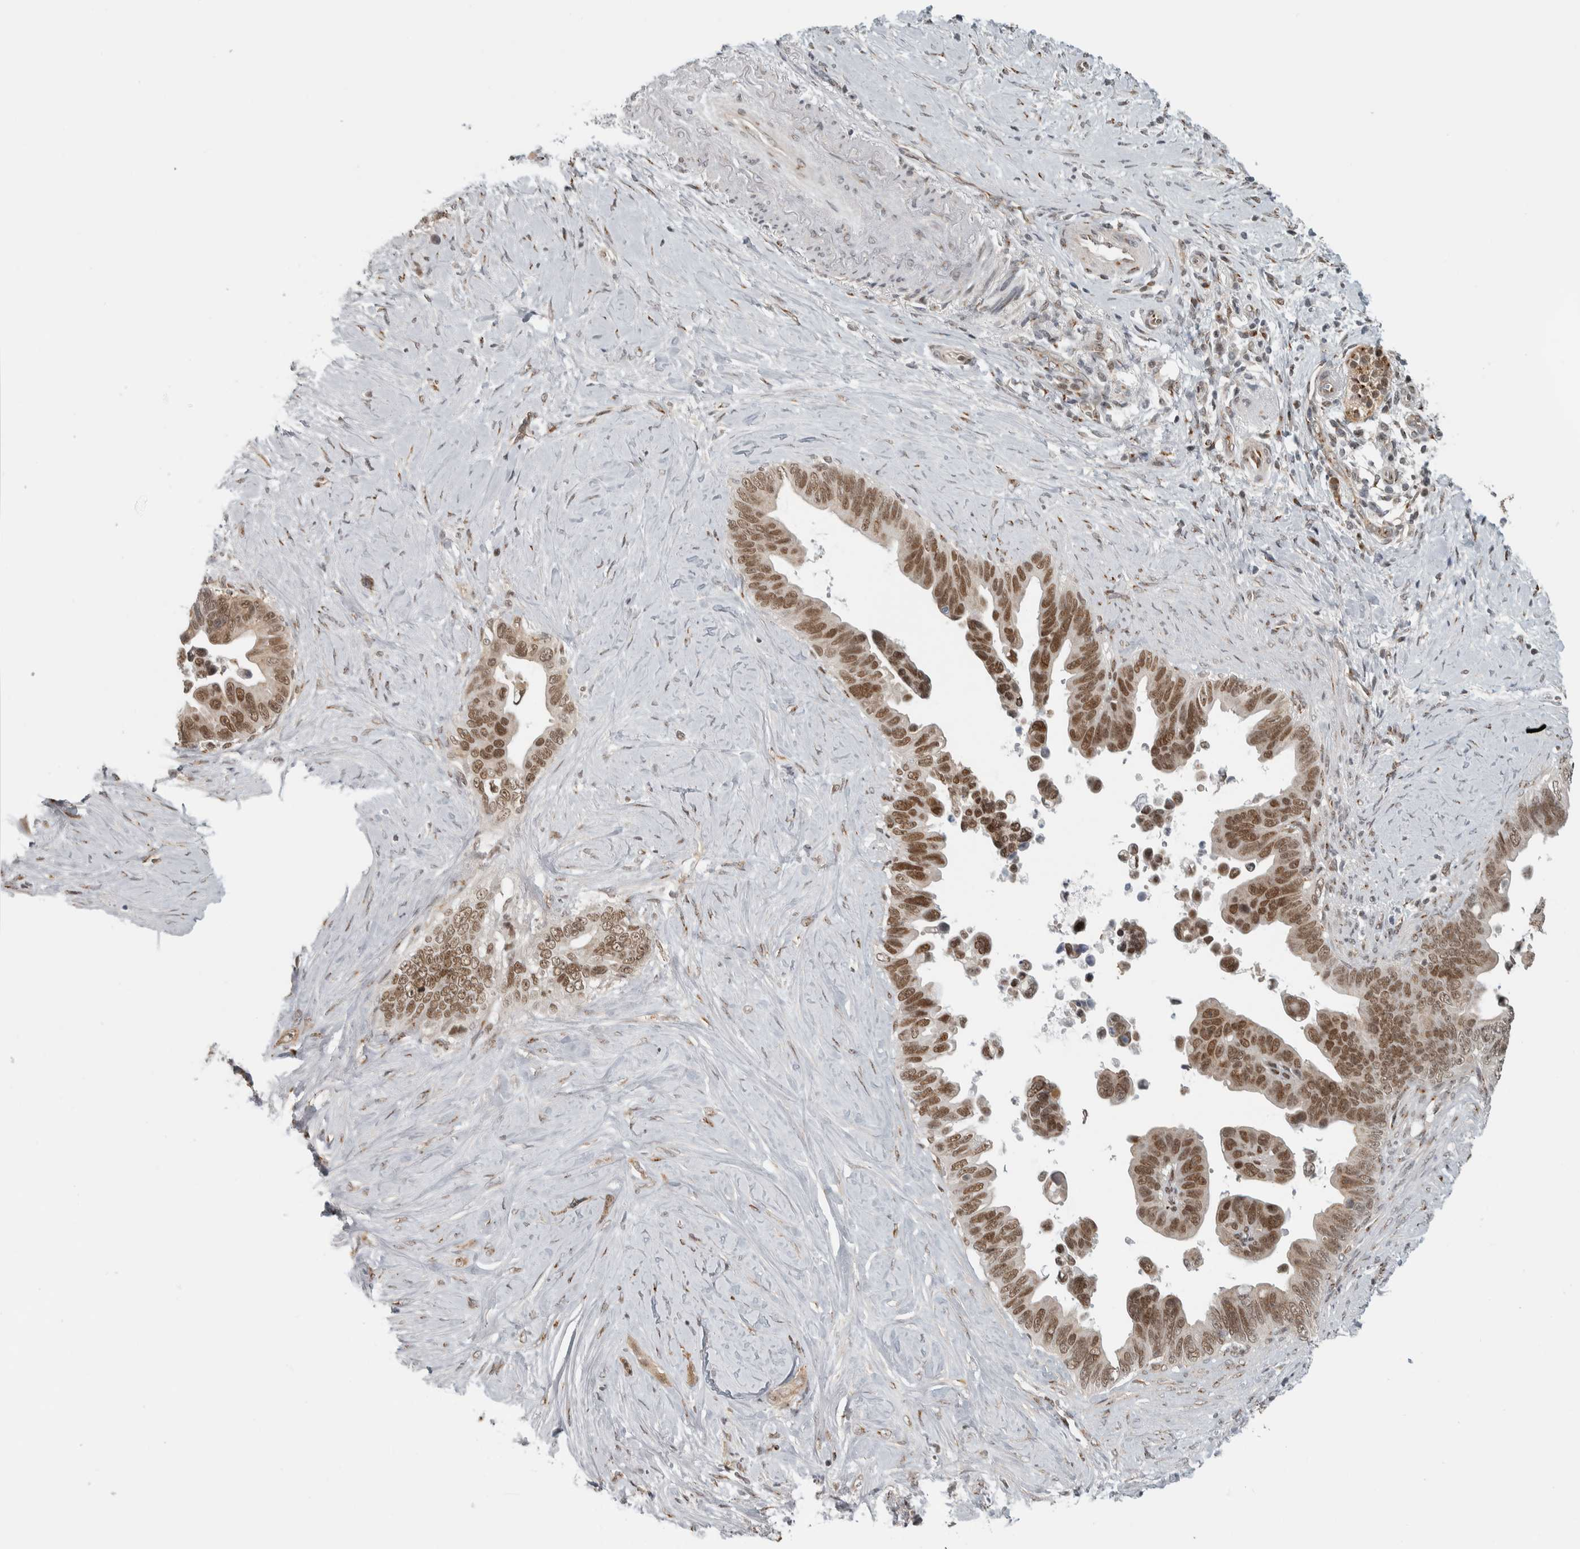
{"staining": {"intensity": "moderate", "quantity": ">75%", "location": "cytoplasmic/membranous,nuclear"}, "tissue": "pancreatic cancer", "cell_type": "Tumor cells", "image_type": "cancer", "snomed": [{"axis": "morphology", "description": "Adenocarcinoma, NOS"}, {"axis": "topography", "description": "Pancreas"}], "caption": "The micrograph demonstrates immunohistochemical staining of pancreatic adenocarcinoma. There is moderate cytoplasmic/membranous and nuclear staining is seen in about >75% of tumor cells.", "gene": "ZMYND8", "patient": {"sex": "female", "age": 72}}